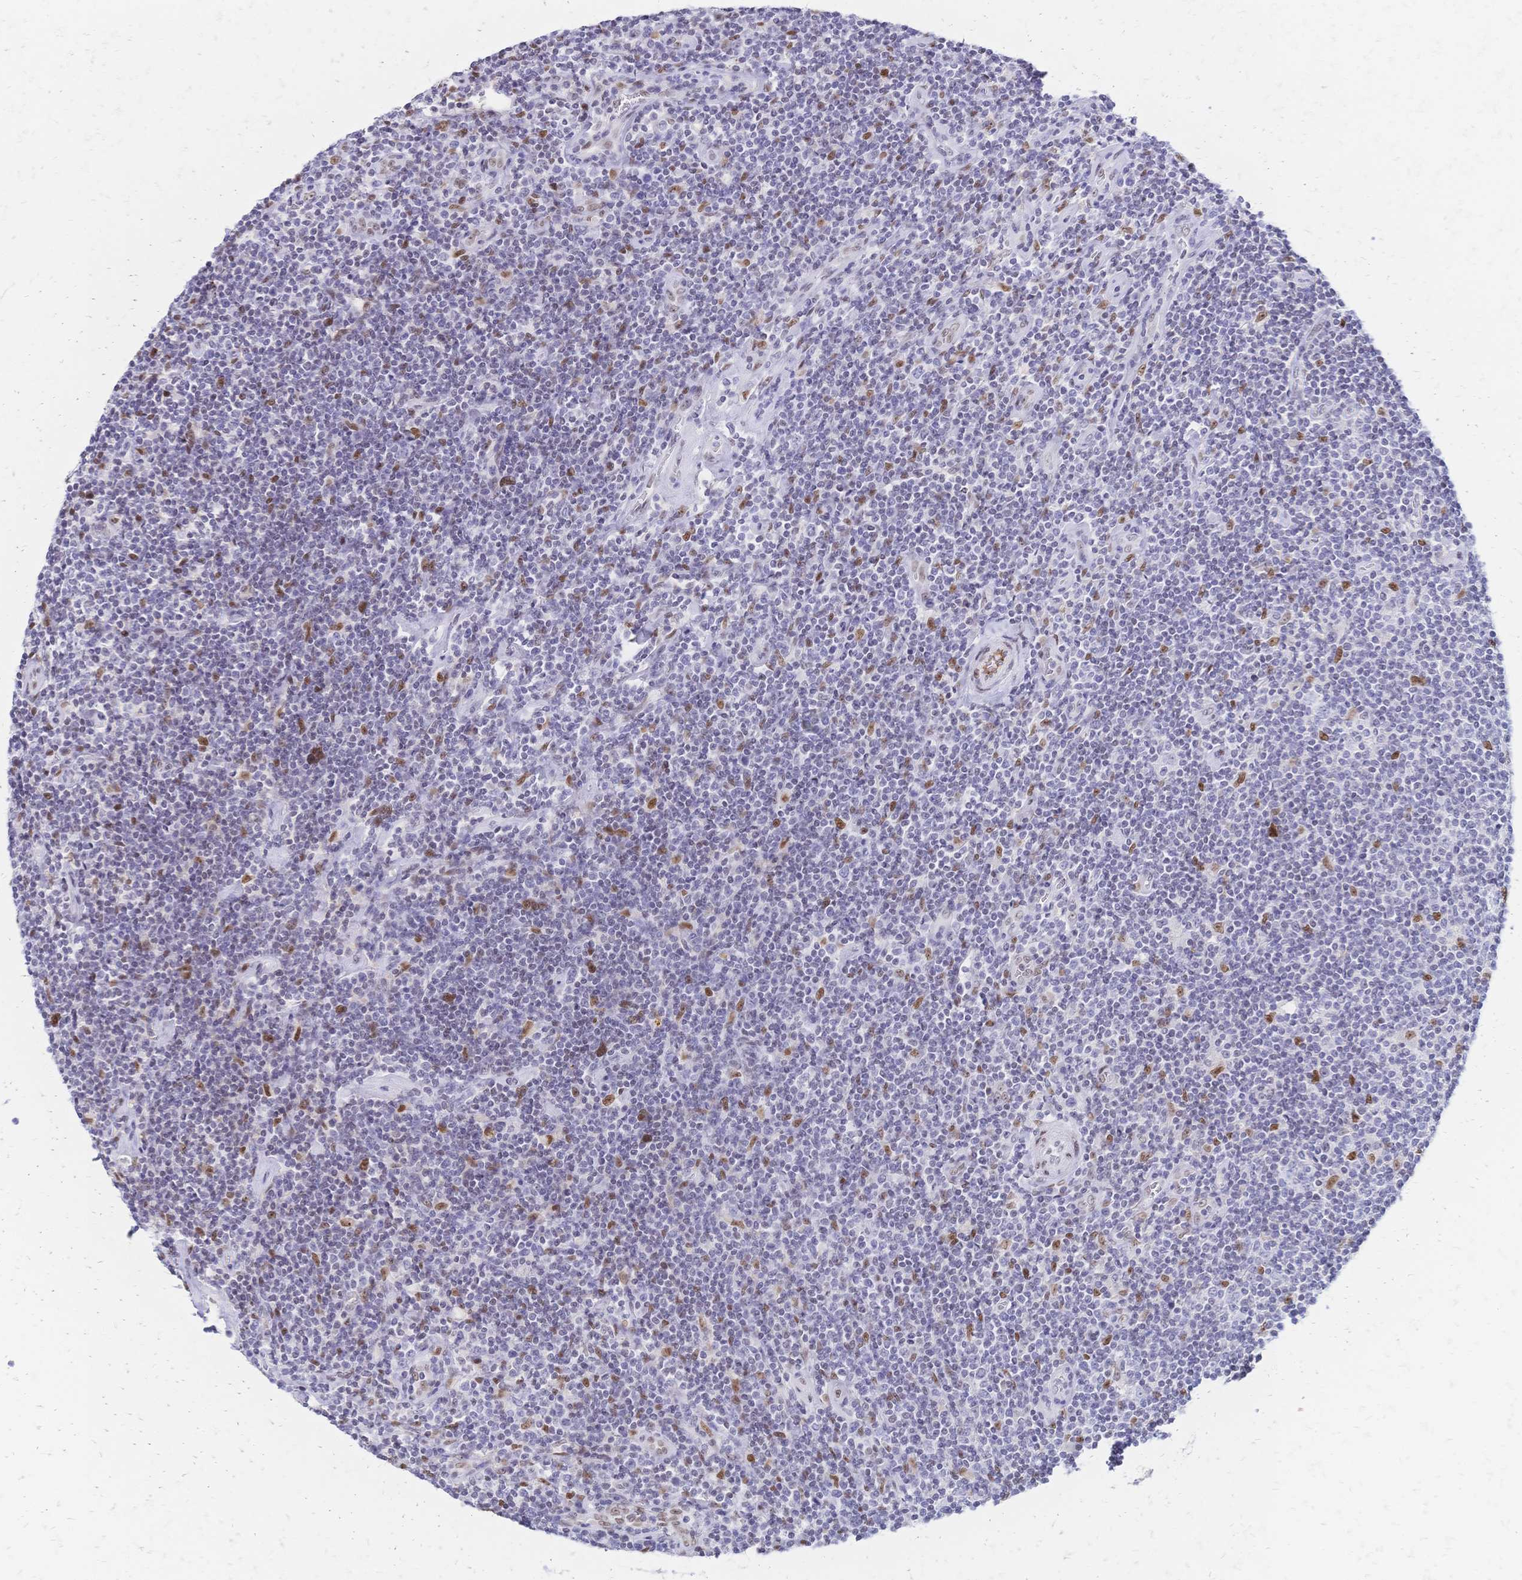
{"staining": {"intensity": "negative", "quantity": "none", "location": "none"}, "tissue": "lymphoma", "cell_type": "Tumor cells", "image_type": "cancer", "snomed": [{"axis": "morphology", "description": "Hodgkin's disease, NOS"}, {"axis": "topography", "description": "Lymph node"}], "caption": "Tumor cells show no significant protein staining in lymphoma.", "gene": "NFIC", "patient": {"sex": "male", "age": 40}}